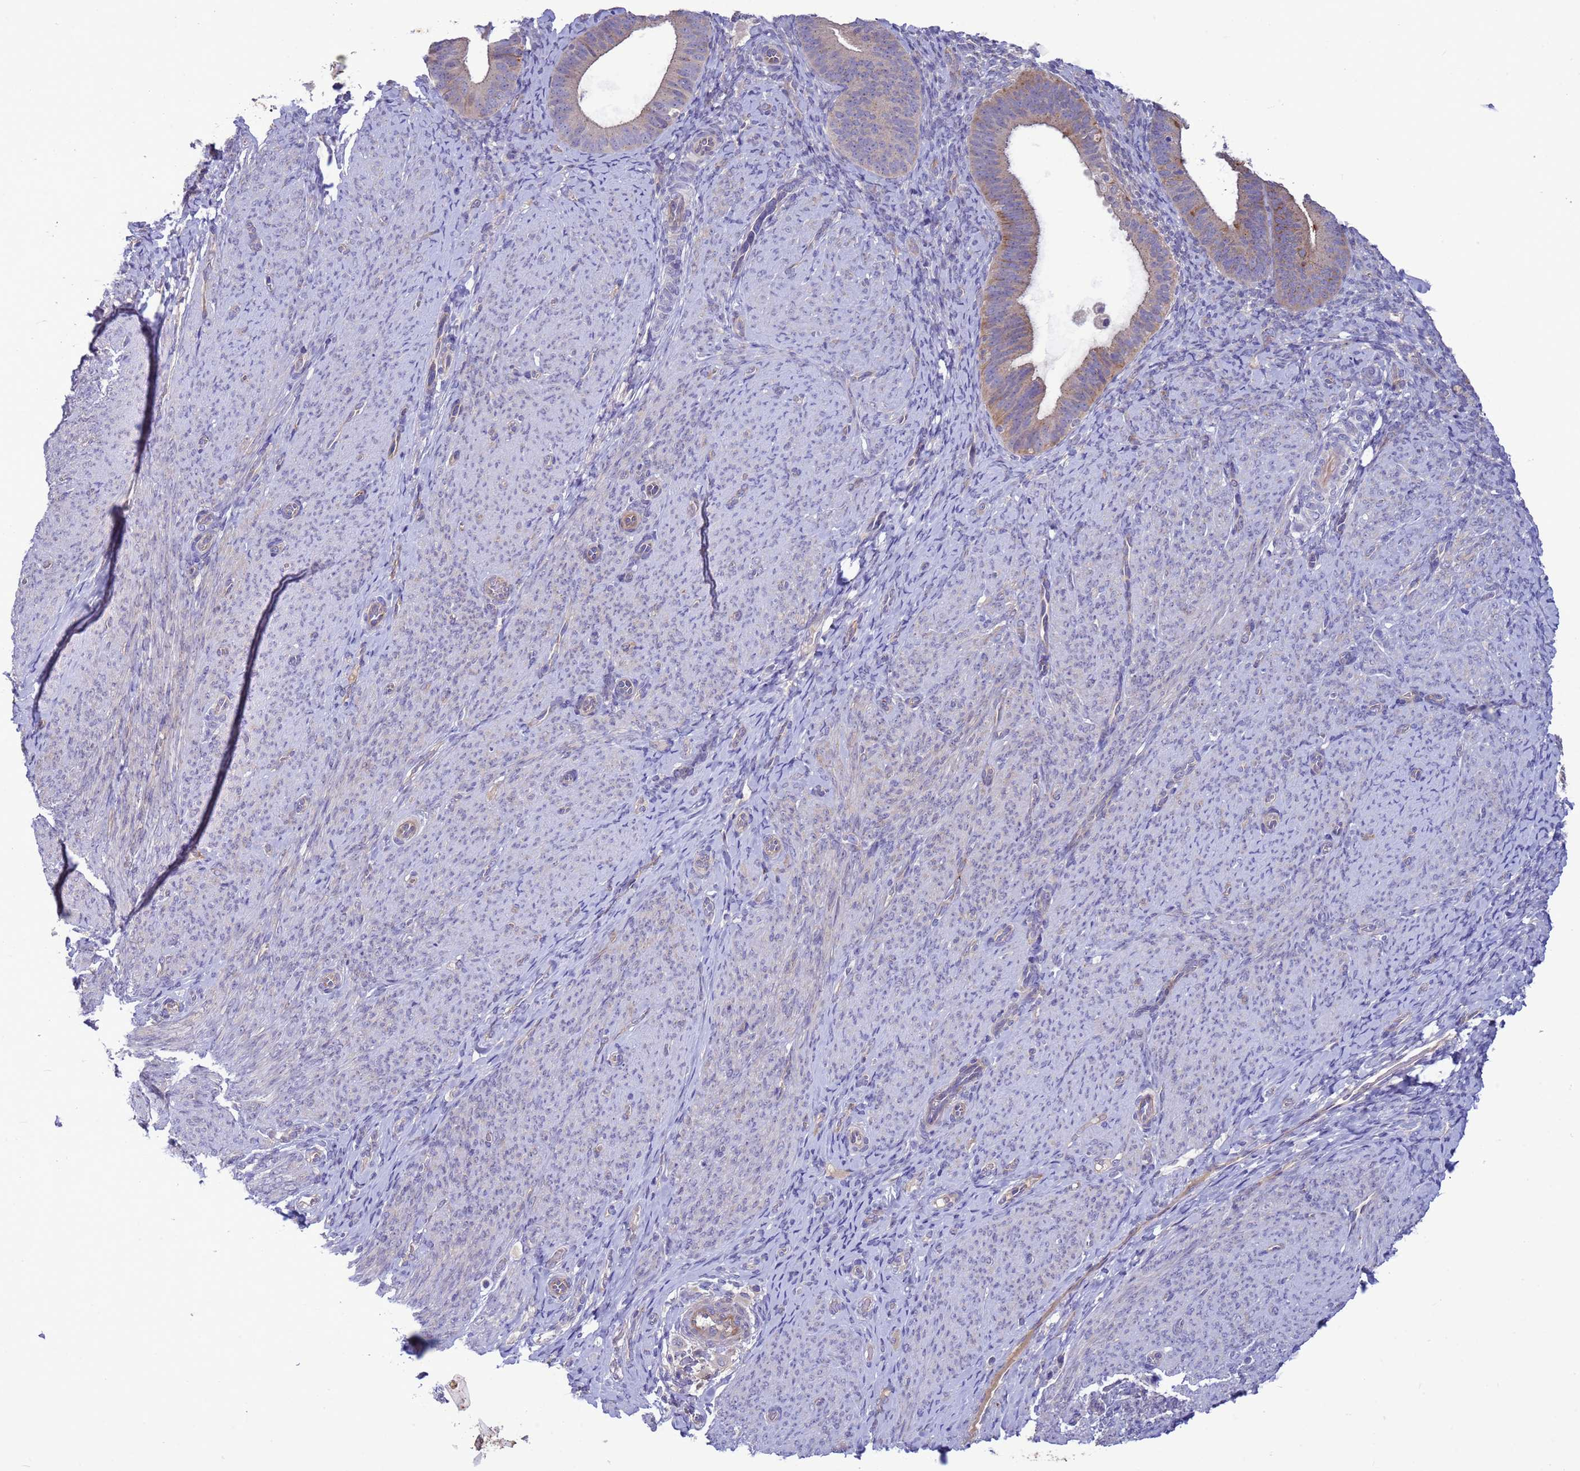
{"staining": {"intensity": "negative", "quantity": "none", "location": "none"}, "tissue": "endometrium", "cell_type": "Cells in endometrial stroma", "image_type": "normal", "snomed": [{"axis": "morphology", "description": "Normal tissue, NOS"}, {"axis": "topography", "description": "Endometrium"}], "caption": "This is an immunohistochemistry (IHC) micrograph of unremarkable human endometrium. There is no positivity in cells in endometrial stroma.", "gene": "GJA10", "patient": {"sex": "female", "age": 65}}